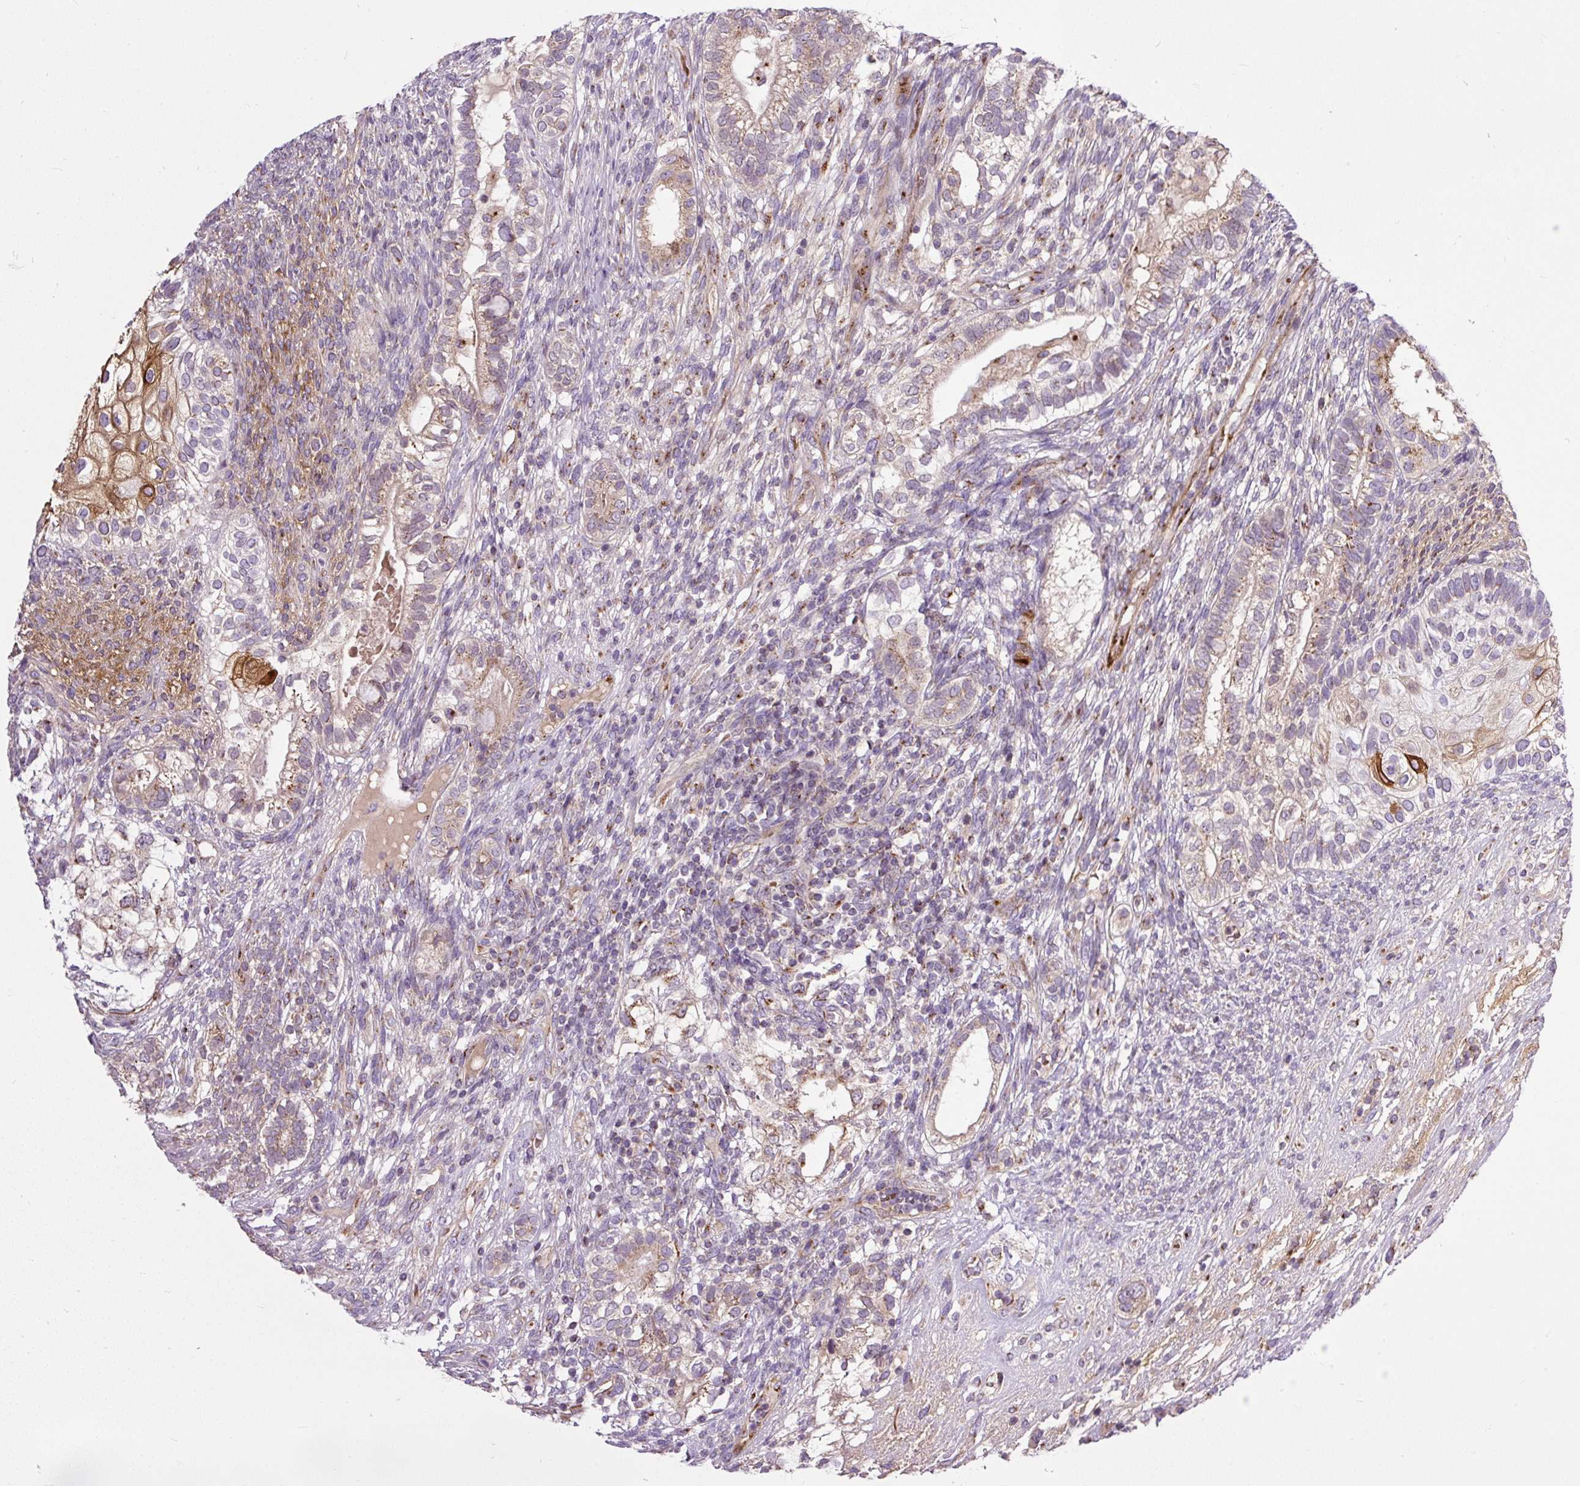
{"staining": {"intensity": "moderate", "quantity": "<25%", "location": "cytoplasmic/membranous"}, "tissue": "testis cancer", "cell_type": "Tumor cells", "image_type": "cancer", "snomed": [{"axis": "morphology", "description": "Seminoma, NOS"}, {"axis": "morphology", "description": "Carcinoma, Embryonal, NOS"}, {"axis": "topography", "description": "Testis"}], "caption": "This image shows IHC staining of embryonal carcinoma (testis), with low moderate cytoplasmic/membranous staining in about <25% of tumor cells.", "gene": "MSMP", "patient": {"sex": "male", "age": 41}}